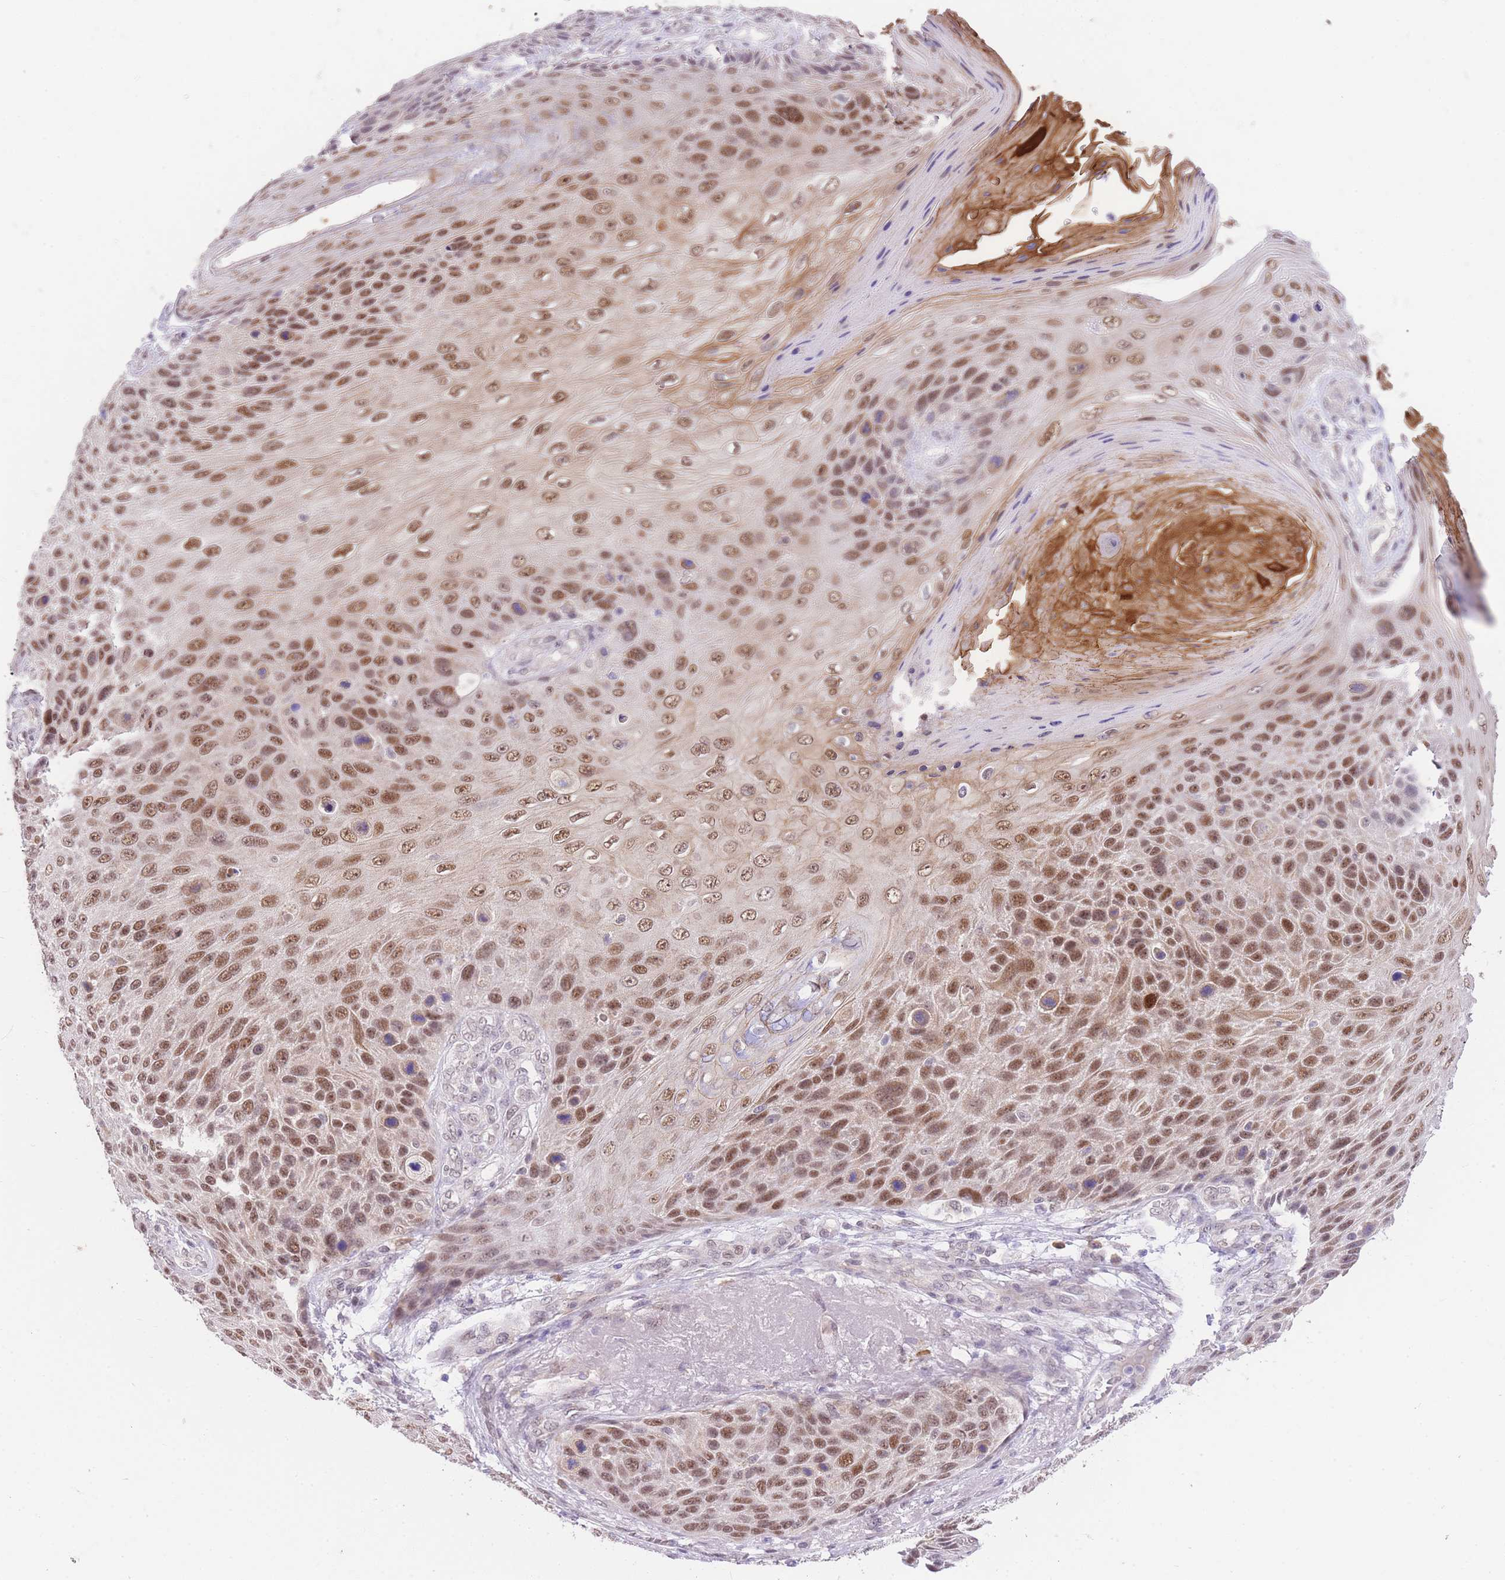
{"staining": {"intensity": "moderate", "quantity": ">75%", "location": "nuclear"}, "tissue": "skin cancer", "cell_type": "Tumor cells", "image_type": "cancer", "snomed": [{"axis": "morphology", "description": "Squamous cell carcinoma, NOS"}, {"axis": "topography", "description": "Skin"}], "caption": "The immunohistochemical stain highlights moderate nuclear expression in tumor cells of squamous cell carcinoma (skin) tissue.", "gene": "UBXN7", "patient": {"sex": "female", "age": 88}}